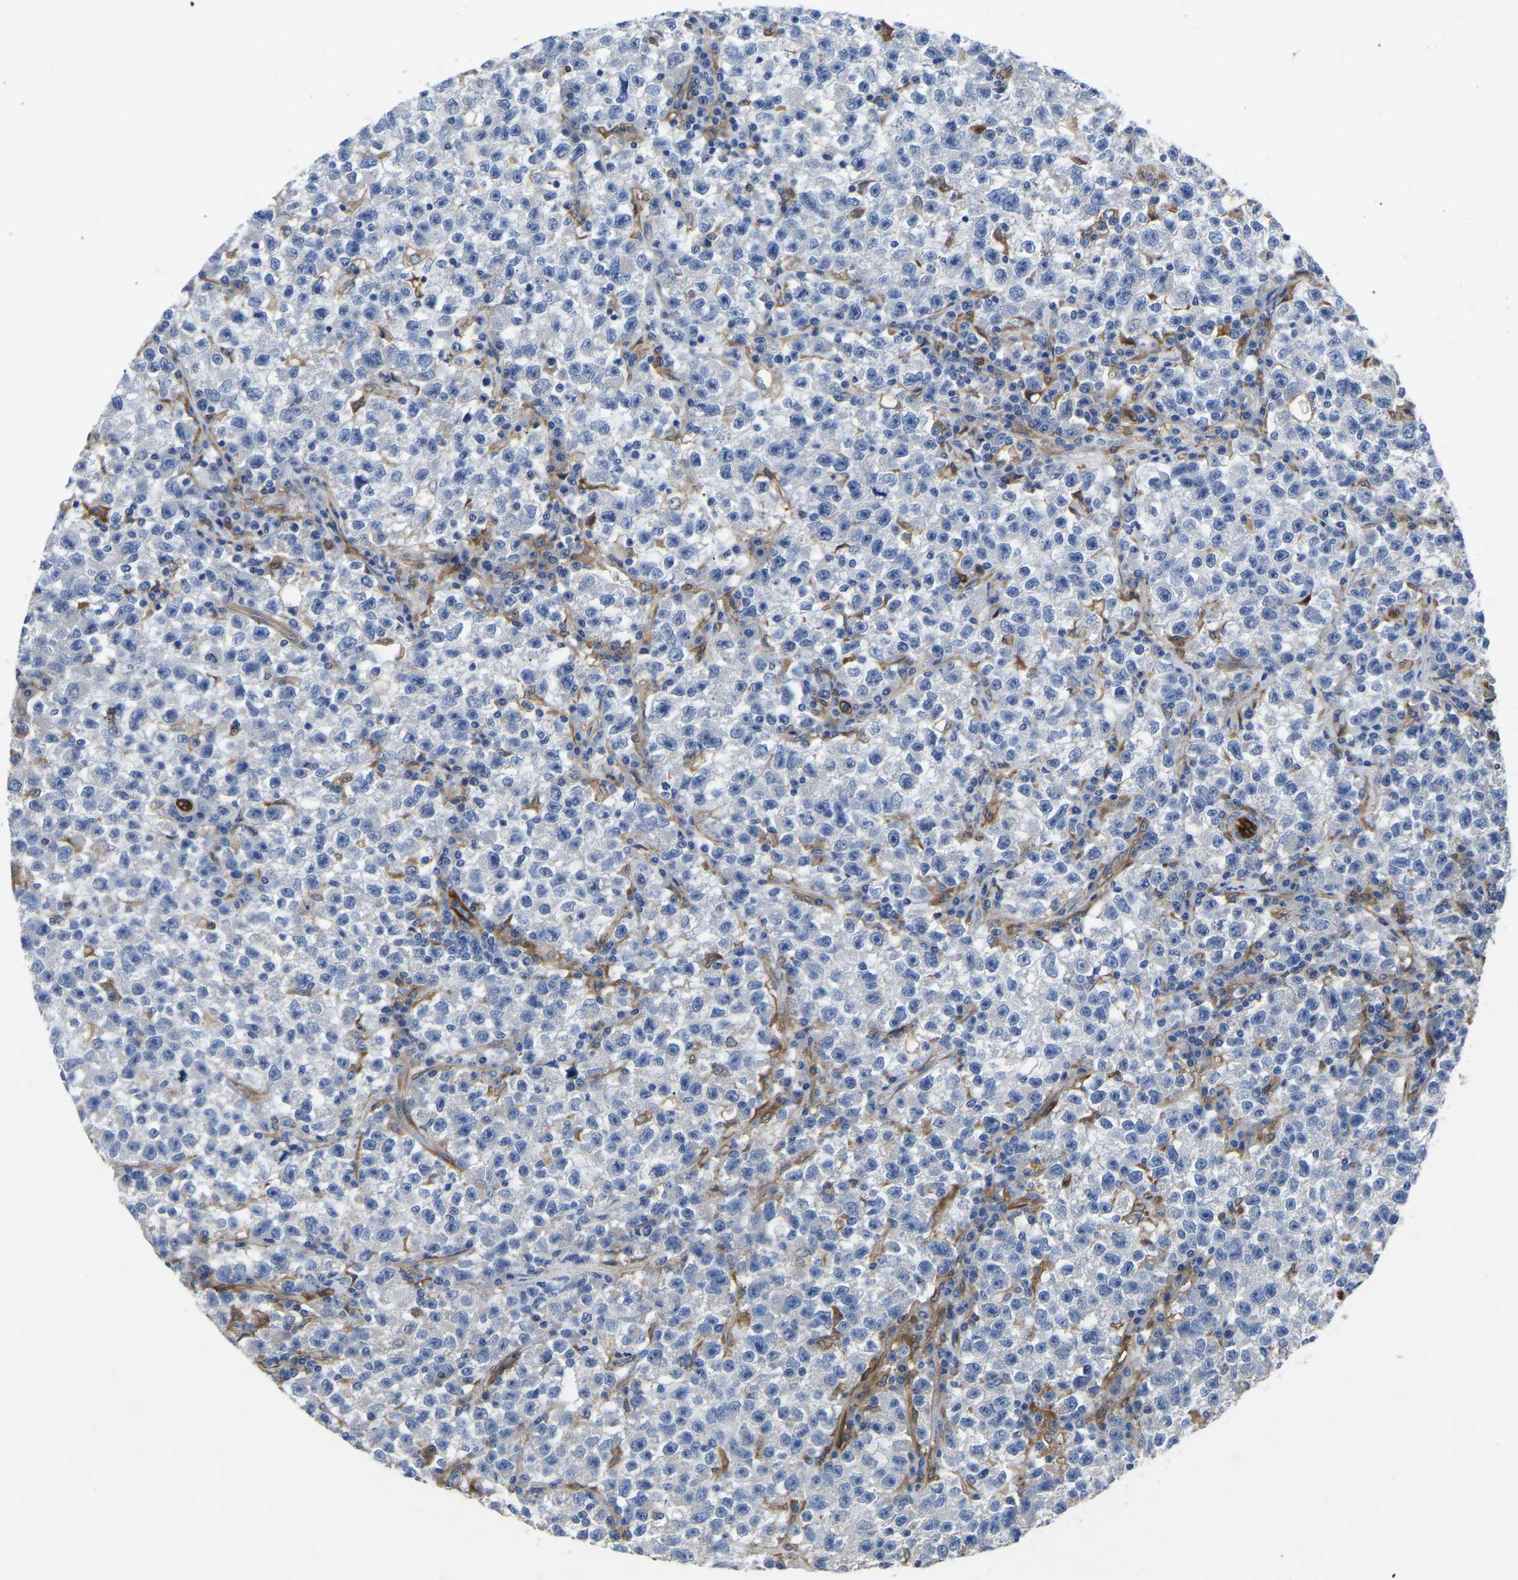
{"staining": {"intensity": "negative", "quantity": "none", "location": "none"}, "tissue": "testis cancer", "cell_type": "Tumor cells", "image_type": "cancer", "snomed": [{"axis": "morphology", "description": "Seminoma, NOS"}, {"axis": "topography", "description": "Testis"}], "caption": "Immunohistochemistry histopathology image of neoplastic tissue: human testis cancer (seminoma) stained with DAB (3,3'-diaminobenzidine) exhibits no significant protein staining in tumor cells. (Brightfield microscopy of DAB immunohistochemistry (IHC) at high magnification).", "gene": "ATG2B", "patient": {"sex": "male", "age": 22}}